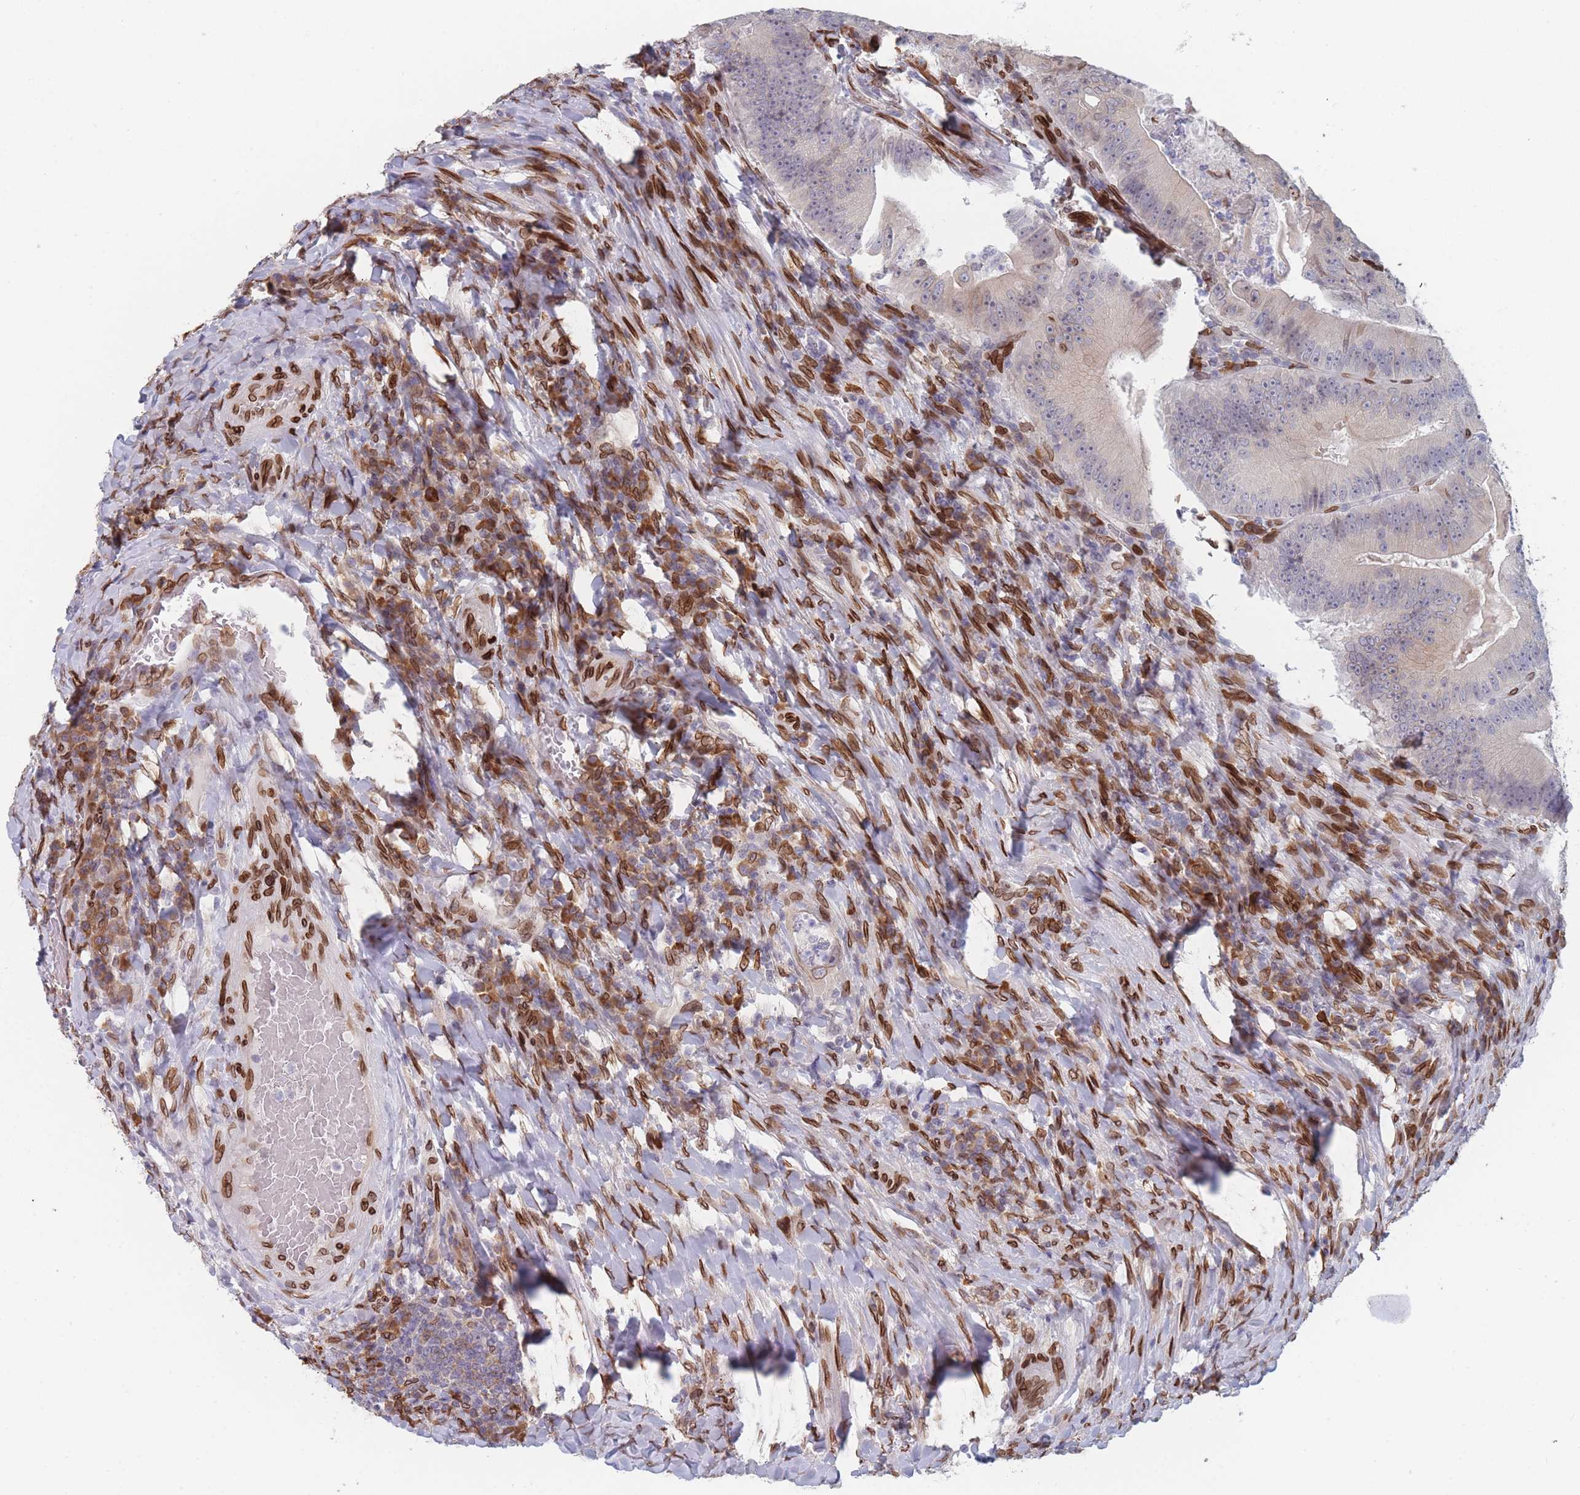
{"staining": {"intensity": "weak", "quantity": "<25%", "location": "cytoplasmic/membranous,nuclear"}, "tissue": "colorectal cancer", "cell_type": "Tumor cells", "image_type": "cancer", "snomed": [{"axis": "morphology", "description": "Adenocarcinoma, NOS"}, {"axis": "topography", "description": "Colon"}], "caption": "The histopathology image reveals no staining of tumor cells in colorectal cancer (adenocarcinoma).", "gene": "ZBTB1", "patient": {"sex": "female", "age": 86}}